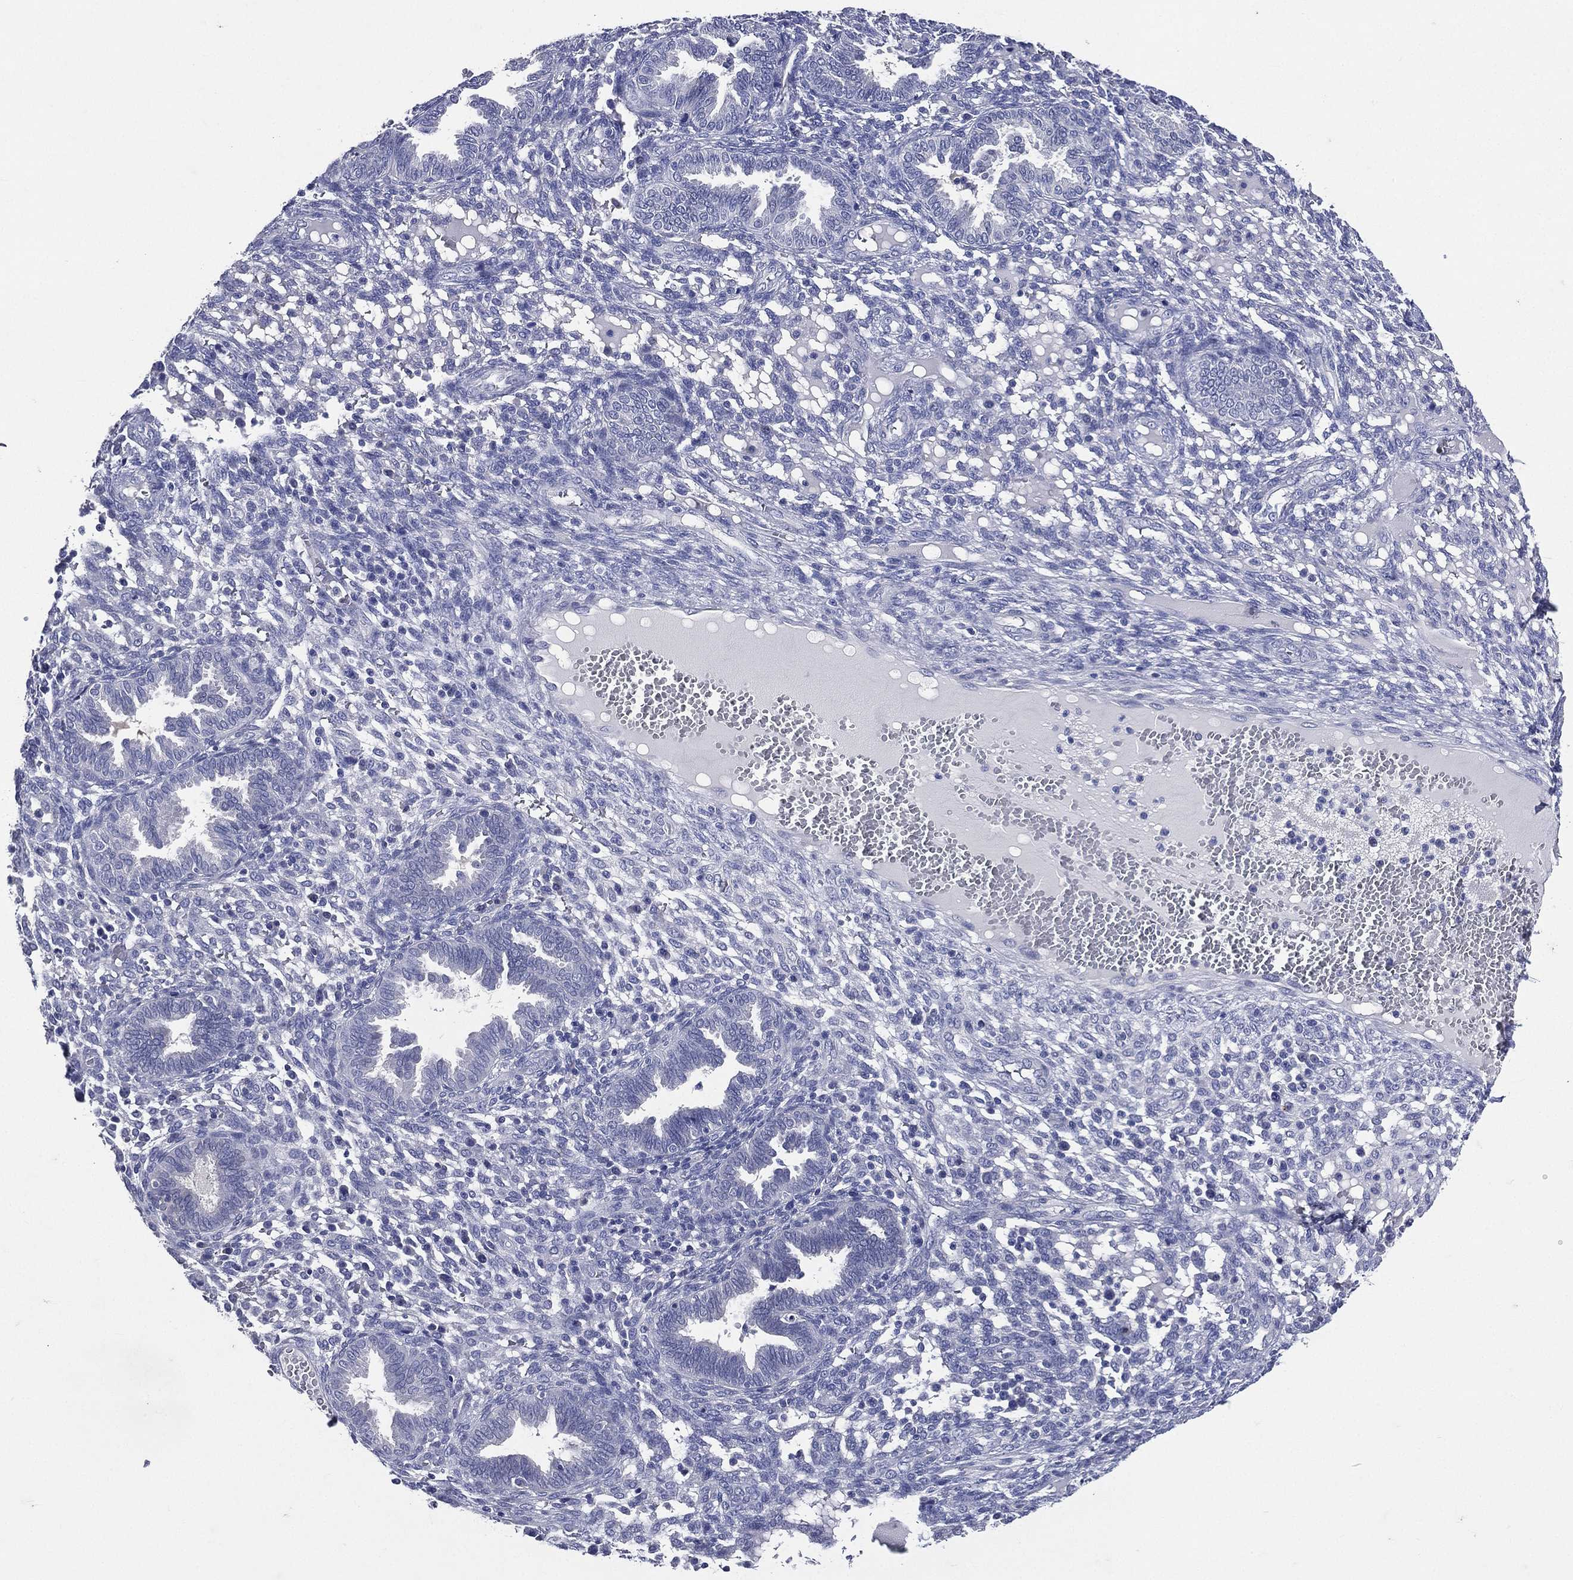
{"staining": {"intensity": "negative", "quantity": "none", "location": "none"}, "tissue": "endometrium", "cell_type": "Cells in endometrial stroma", "image_type": "normal", "snomed": [{"axis": "morphology", "description": "Normal tissue, NOS"}, {"axis": "topography", "description": "Endometrium"}], "caption": "Immunohistochemistry (IHC) of normal human endometrium shows no staining in cells in endometrial stroma. (Immunohistochemistry, brightfield microscopy, high magnification).", "gene": "TGM1", "patient": {"sex": "female", "age": 42}}